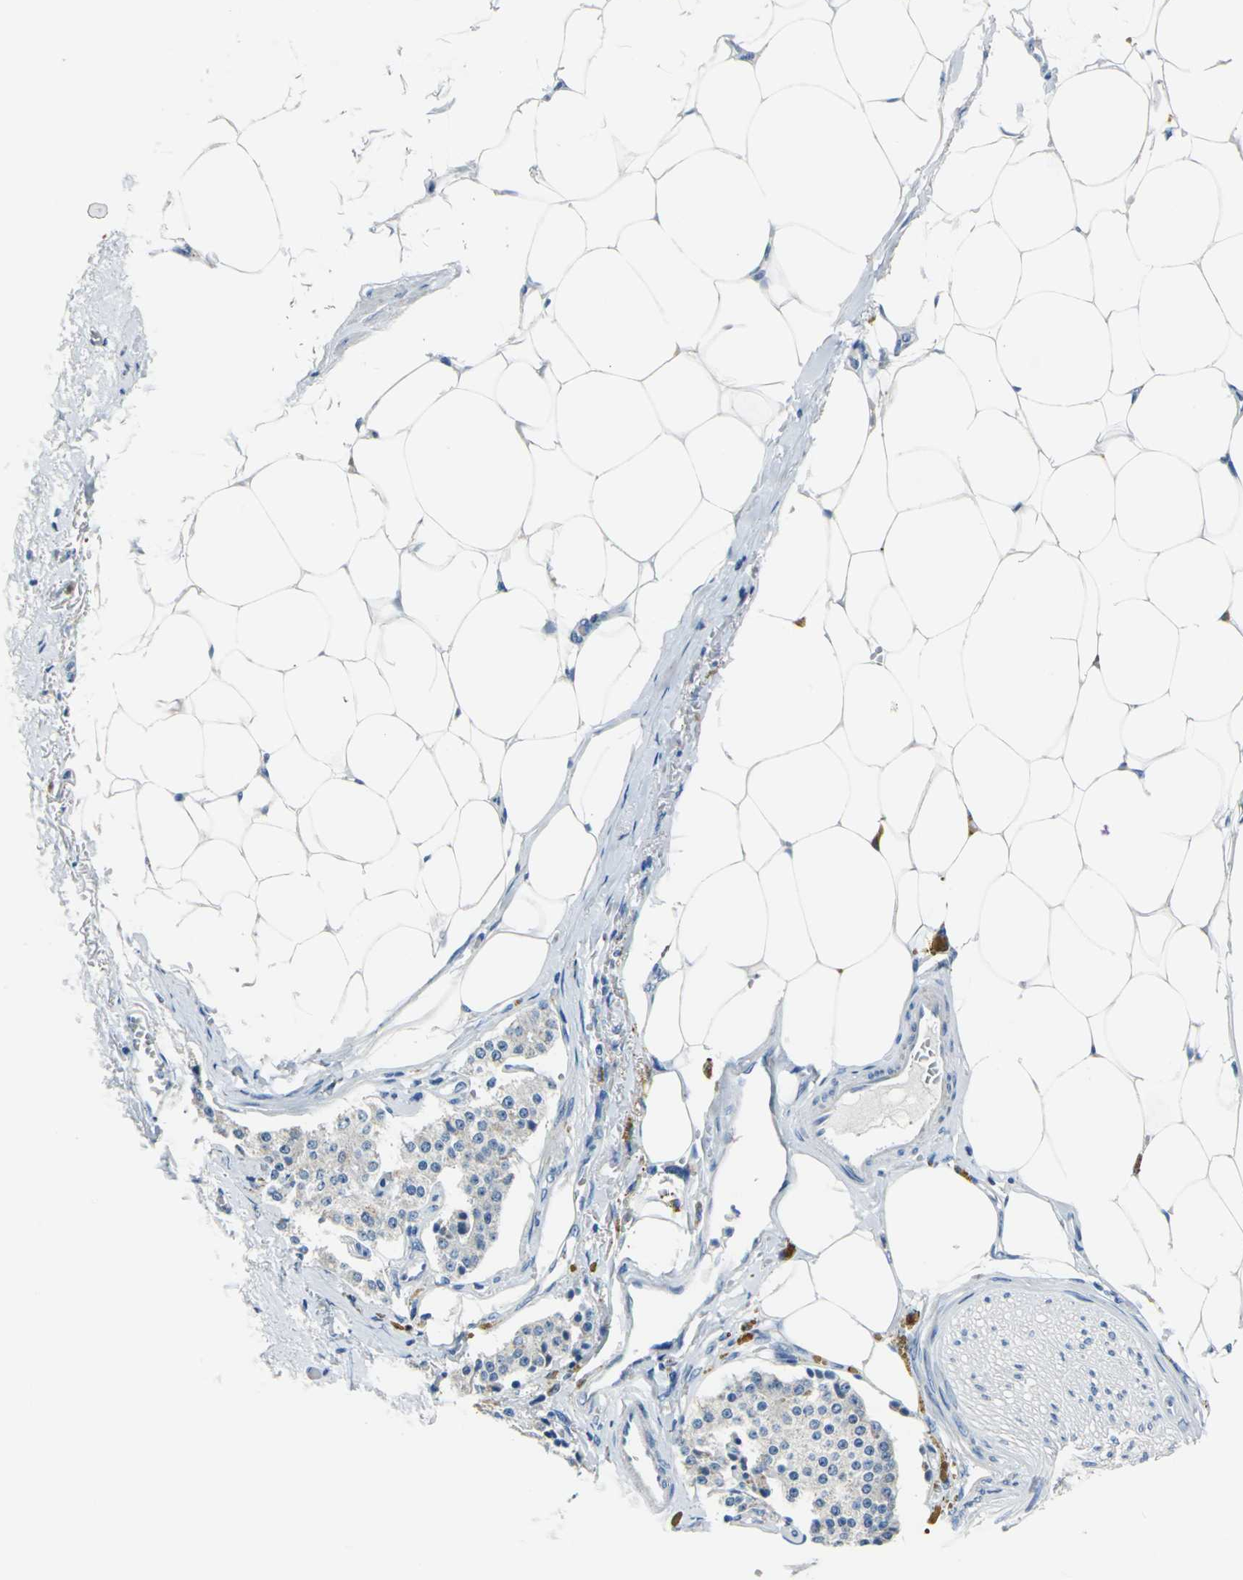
{"staining": {"intensity": "weak", "quantity": "<25%", "location": "cytoplasmic/membranous"}, "tissue": "carcinoid", "cell_type": "Tumor cells", "image_type": "cancer", "snomed": [{"axis": "morphology", "description": "Carcinoid, malignant, NOS"}, {"axis": "topography", "description": "Colon"}], "caption": "Tumor cells show no significant positivity in carcinoid.", "gene": "MUC4", "patient": {"sex": "female", "age": 61}}